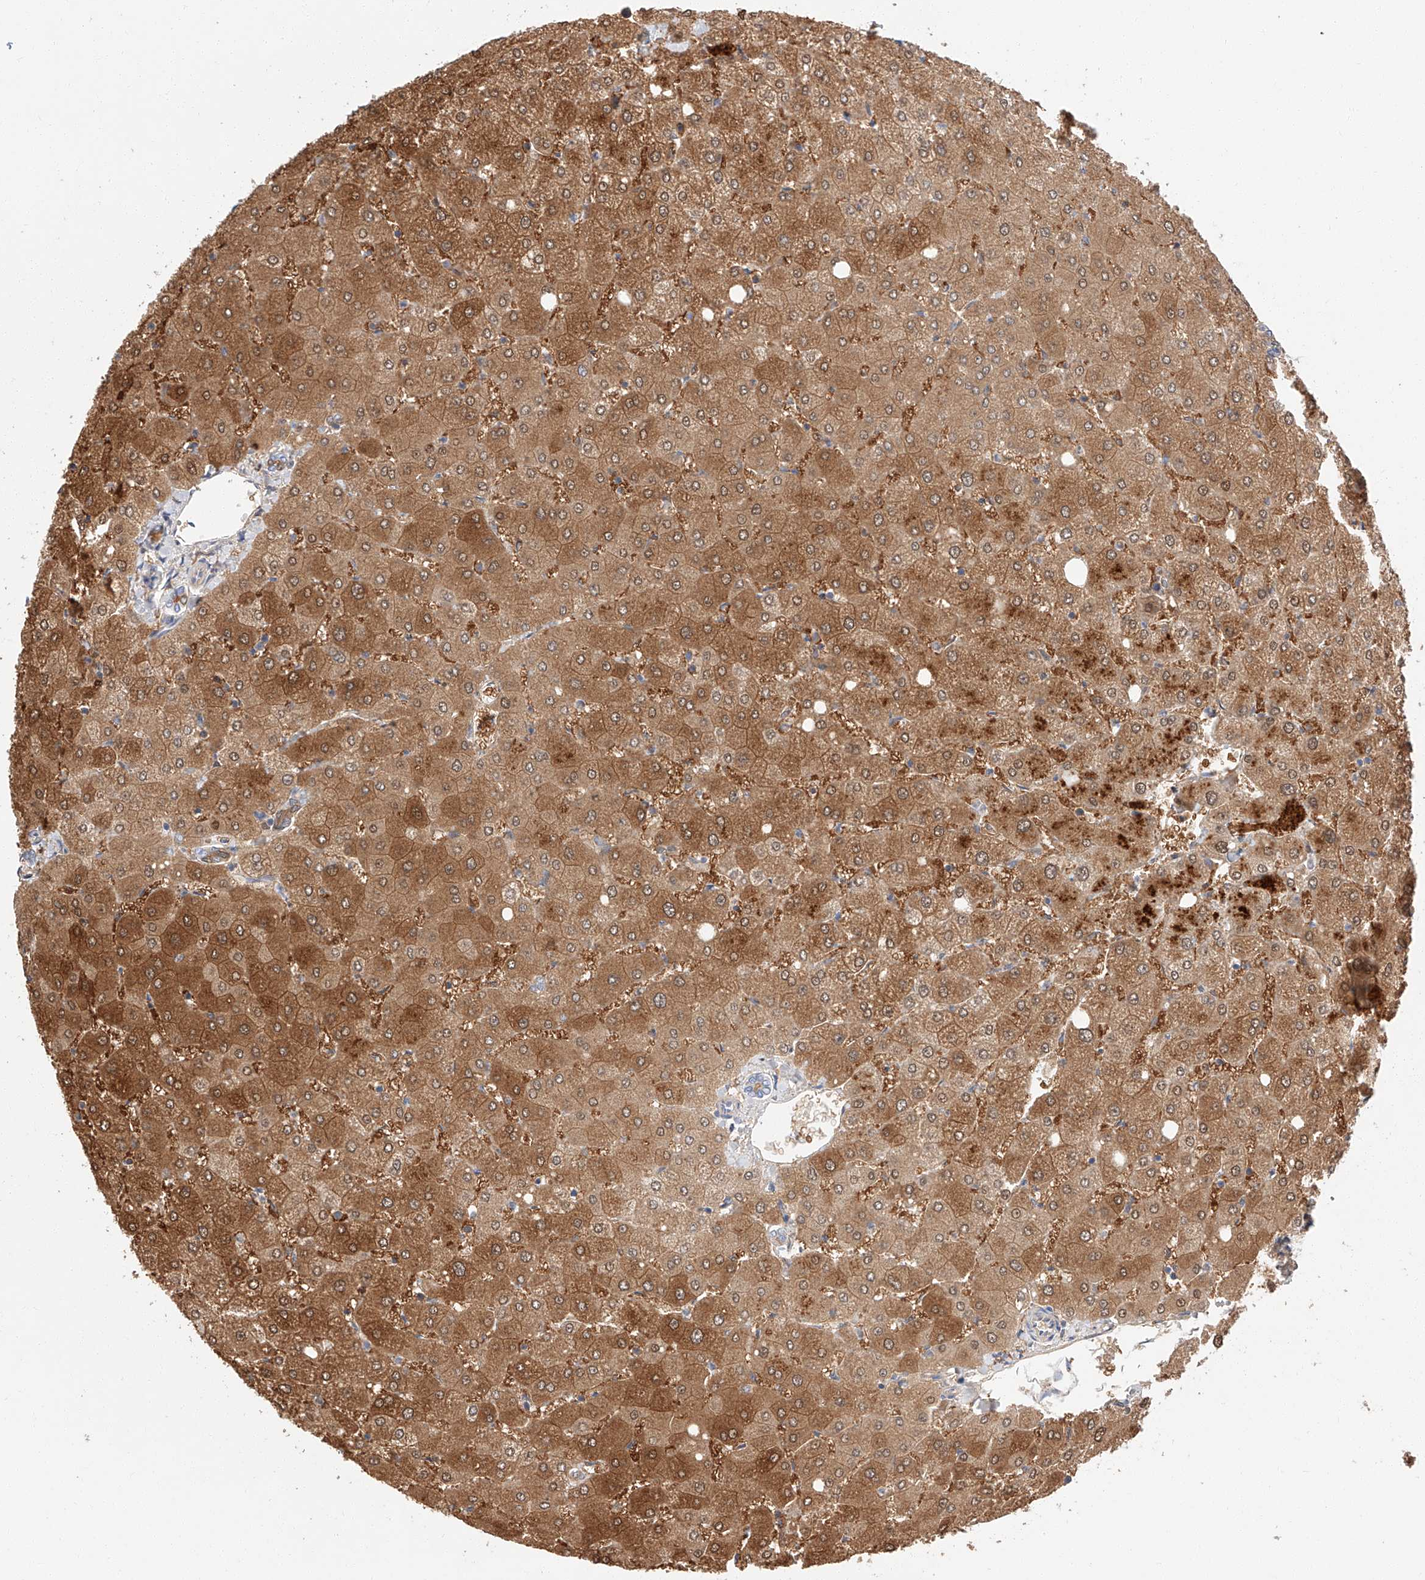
{"staining": {"intensity": "moderate", "quantity": "<25%", "location": "cytoplasmic/membranous"}, "tissue": "liver", "cell_type": "Cholangiocytes", "image_type": "normal", "snomed": [{"axis": "morphology", "description": "Normal tissue, NOS"}, {"axis": "topography", "description": "Liver"}], "caption": "A brown stain shows moderate cytoplasmic/membranous positivity of a protein in cholangiocytes of benign liver. (Stains: DAB in brown, nuclei in blue, Microscopy: brightfield microscopy at high magnification).", "gene": "GLMN", "patient": {"sex": "female", "age": 54}}